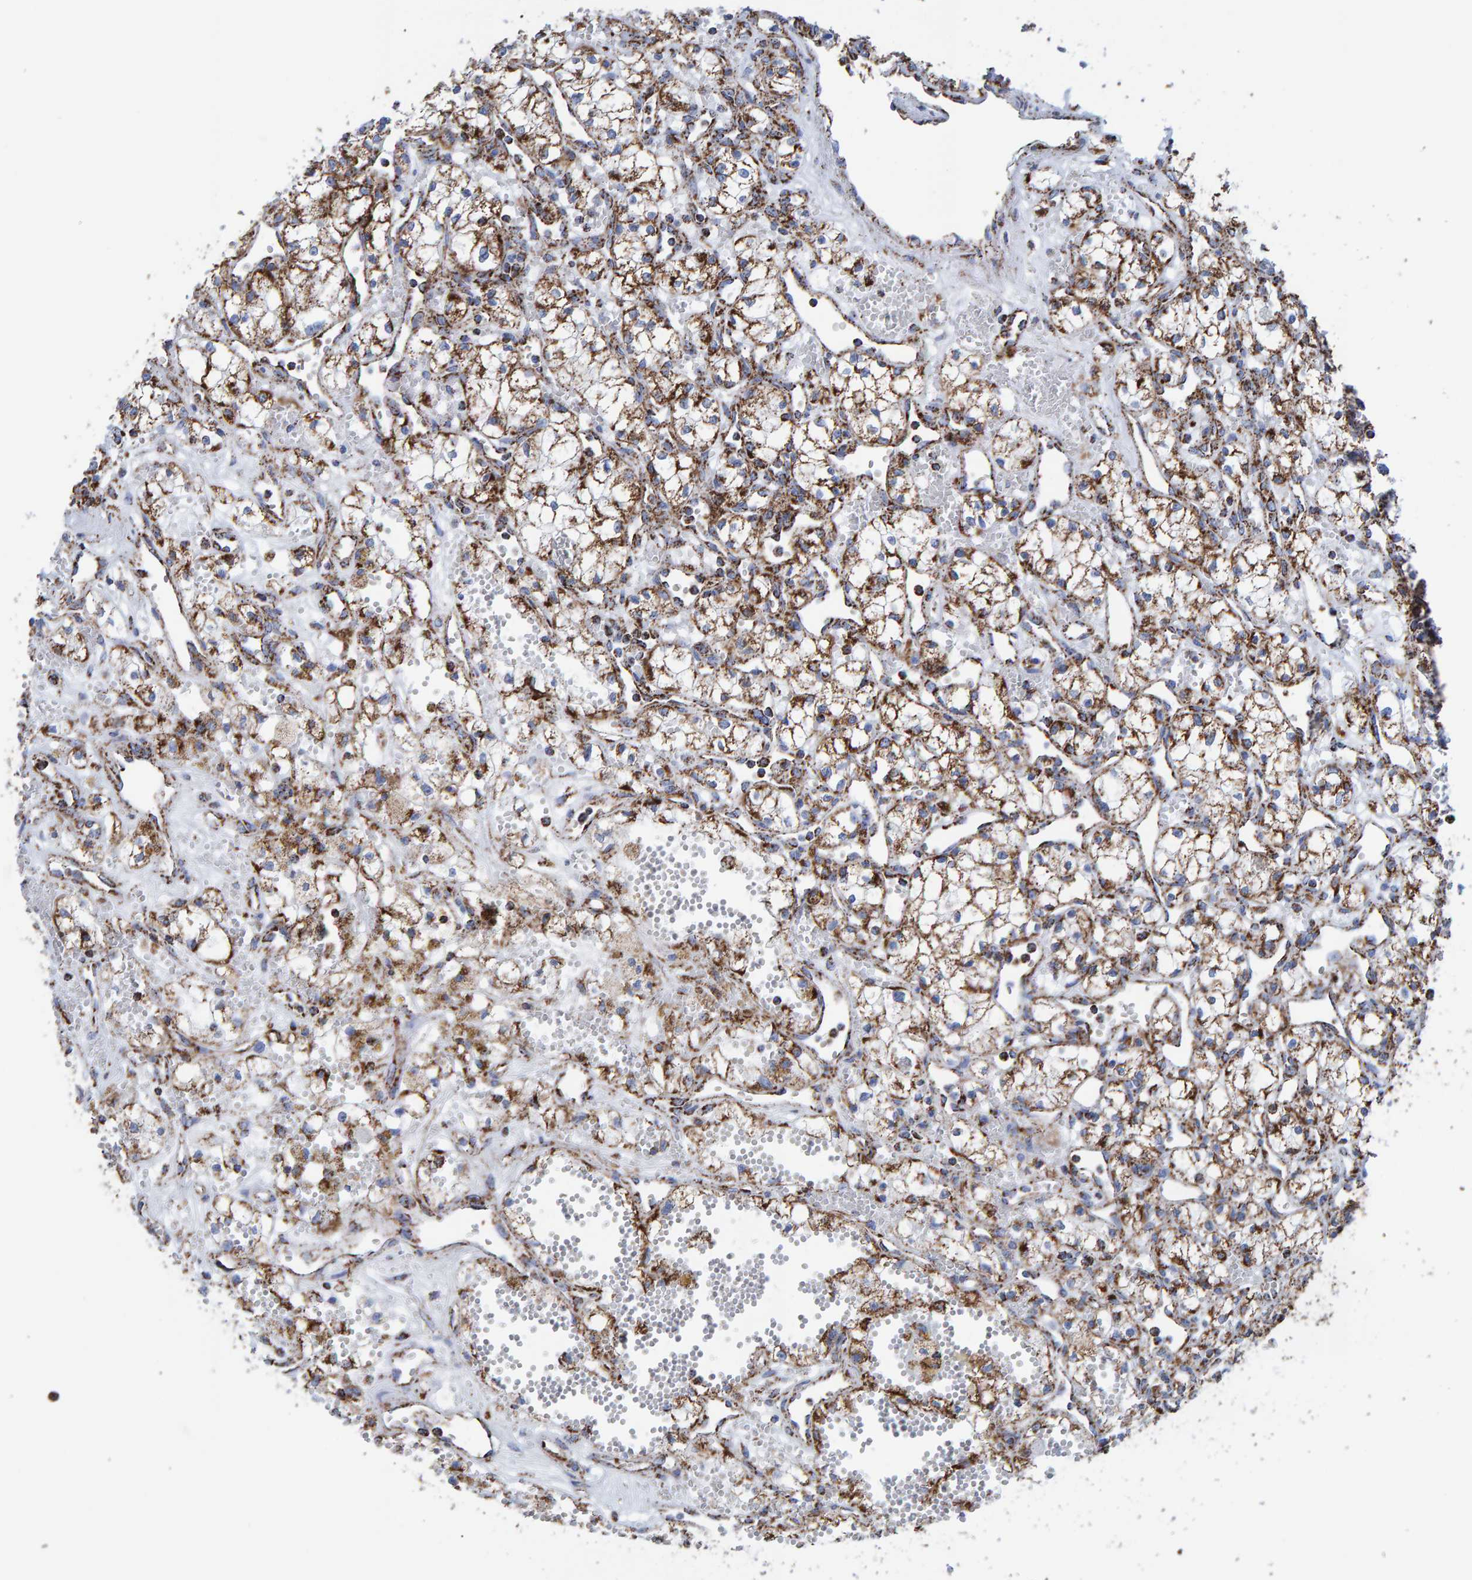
{"staining": {"intensity": "moderate", "quantity": ">75%", "location": "cytoplasmic/membranous"}, "tissue": "renal cancer", "cell_type": "Tumor cells", "image_type": "cancer", "snomed": [{"axis": "morphology", "description": "Adenocarcinoma, NOS"}, {"axis": "topography", "description": "Kidney"}], "caption": "An image of renal adenocarcinoma stained for a protein shows moderate cytoplasmic/membranous brown staining in tumor cells.", "gene": "ENSG00000262660", "patient": {"sex": "male", "age": 59}}